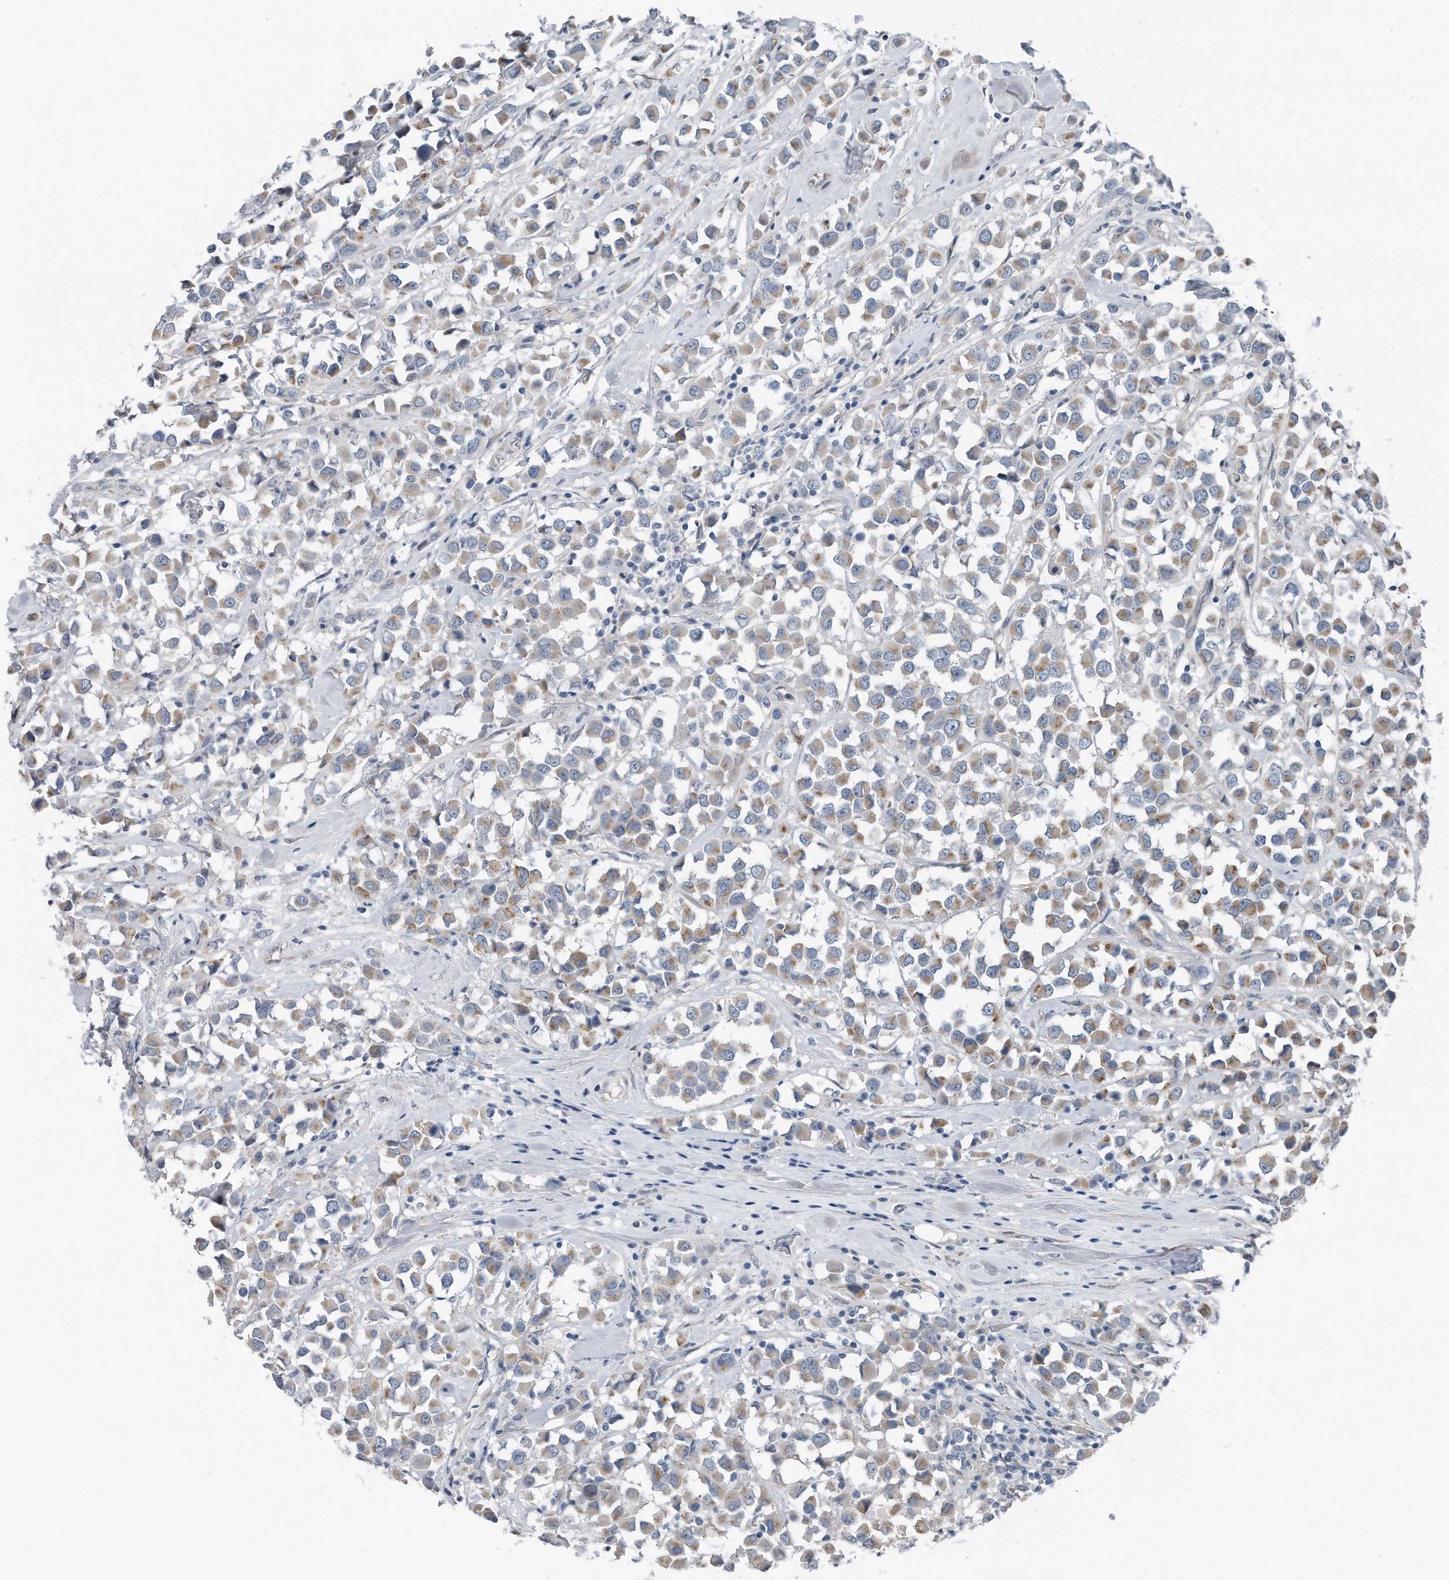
{"staining": {"intensity": "weak", "quantity": "25%-75%", "location": "cytoplasmic/membranous"}, "tissue": "breast cancer", "cell_type": "Tumor cells", "image_type": "cancer", "snomed": [{"axis": "morphology", "description": "Duct carcinoma"}, {"axis": "topography", "description": "Breast"}], "caption": "Breast intraductal carcinoma stained with immunohistochemistry (IHC) reveals weak cytoplasmic/membranous expression in about 25%-75% of tumor cells.", "gene": "YRDC", "patient": {"sex": "female", "age": 61}}